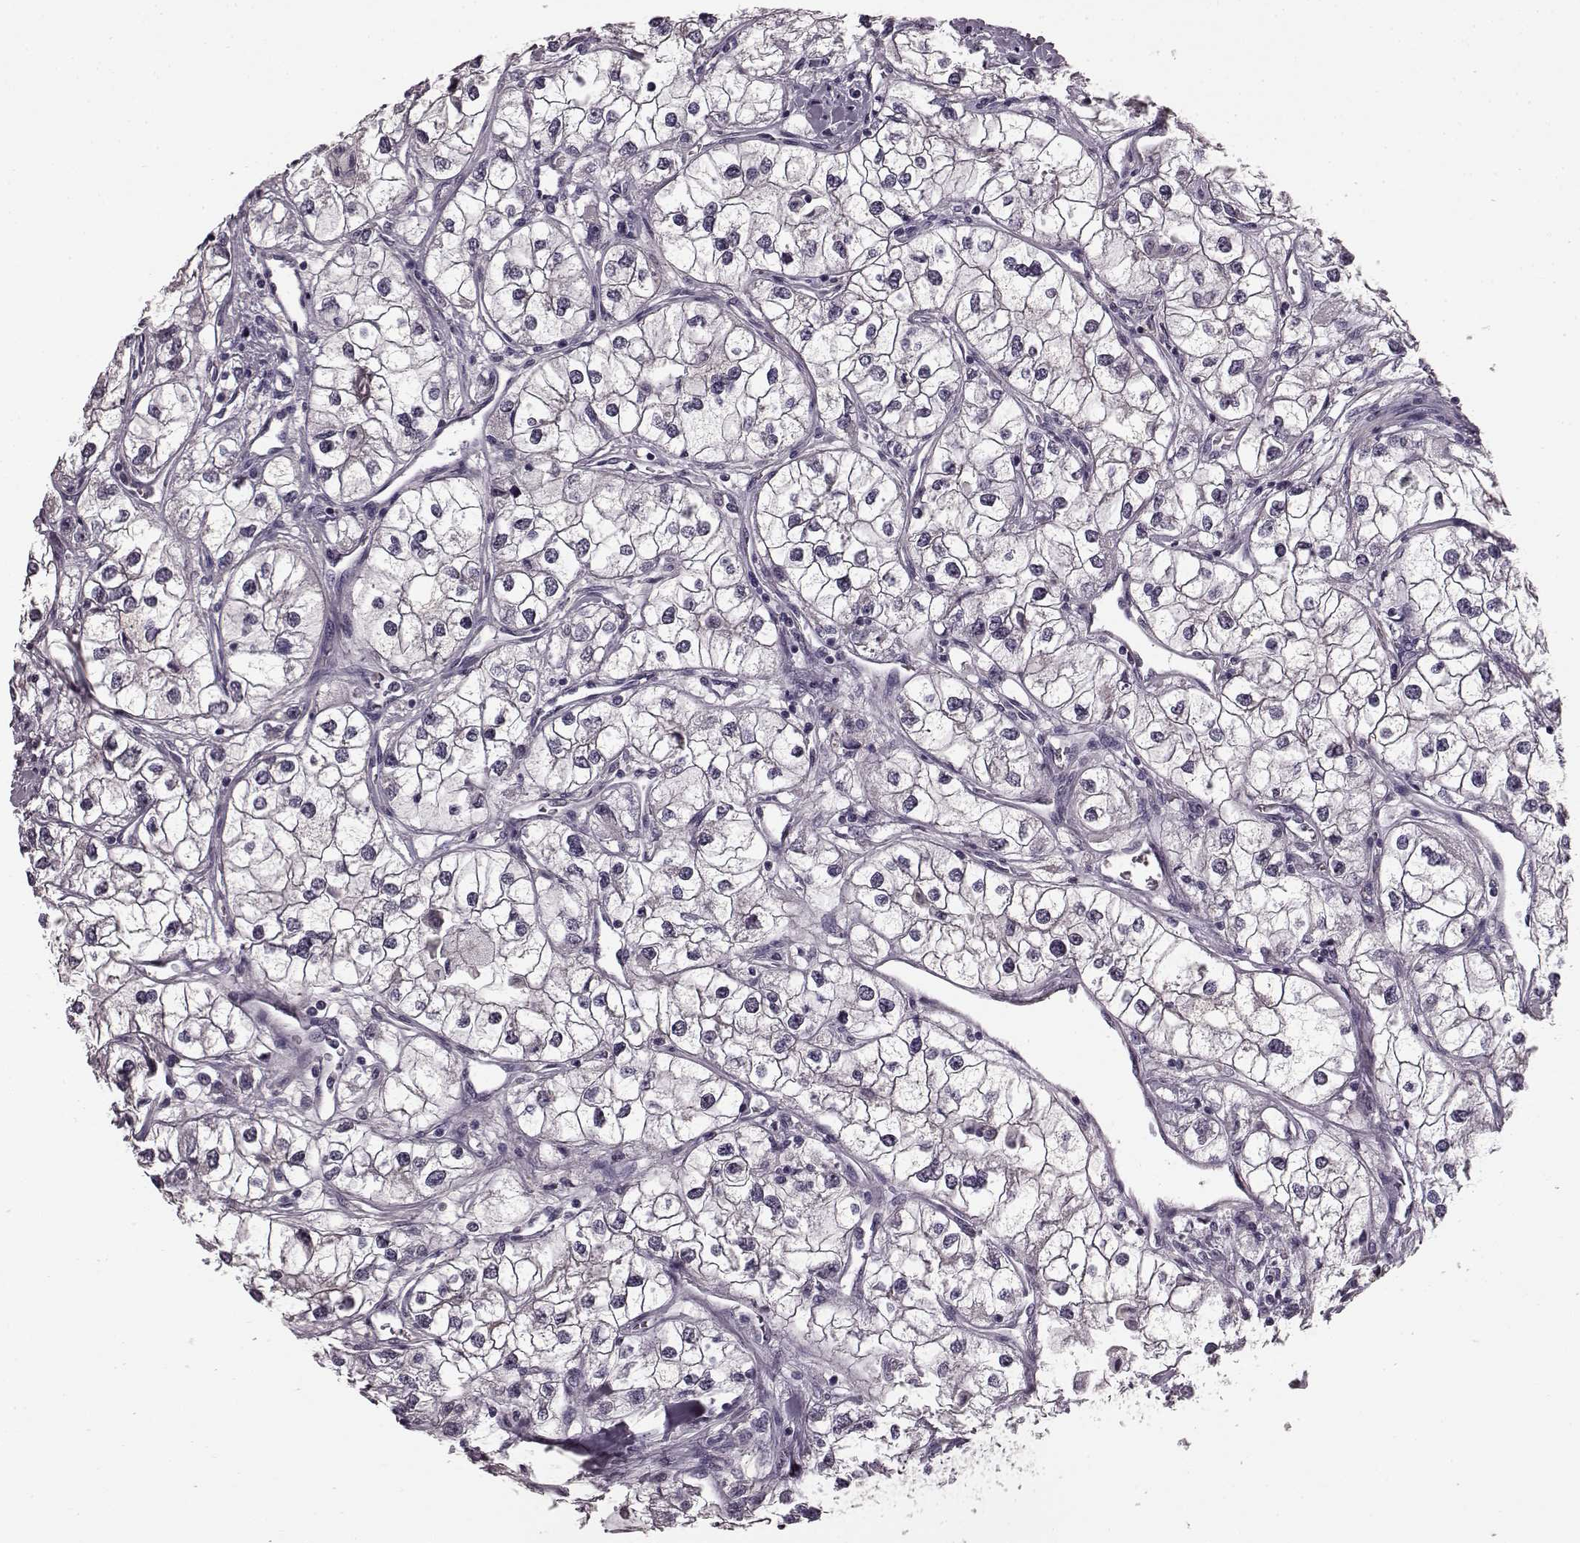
{"staining": {"intensity": "negative", "quantity": "none", "location": "none"}, "tissue": "renal cancer", "cell_type": "Tumor cells", "image_type": "cancer", "snomed": [{"axis": "morphology", "description": "Adenocarcinoma, NOS"}, {"axis": "topography", "description": "Kidney"}], "caption": "IHC histopathology image of neoplastic tissue: adenocarcinoma (renal) stained with DAB displays no significant protein staining in tumor cells.", "gene": "SLCO3A1", "patient": {"sex": "male", "age": 59}}